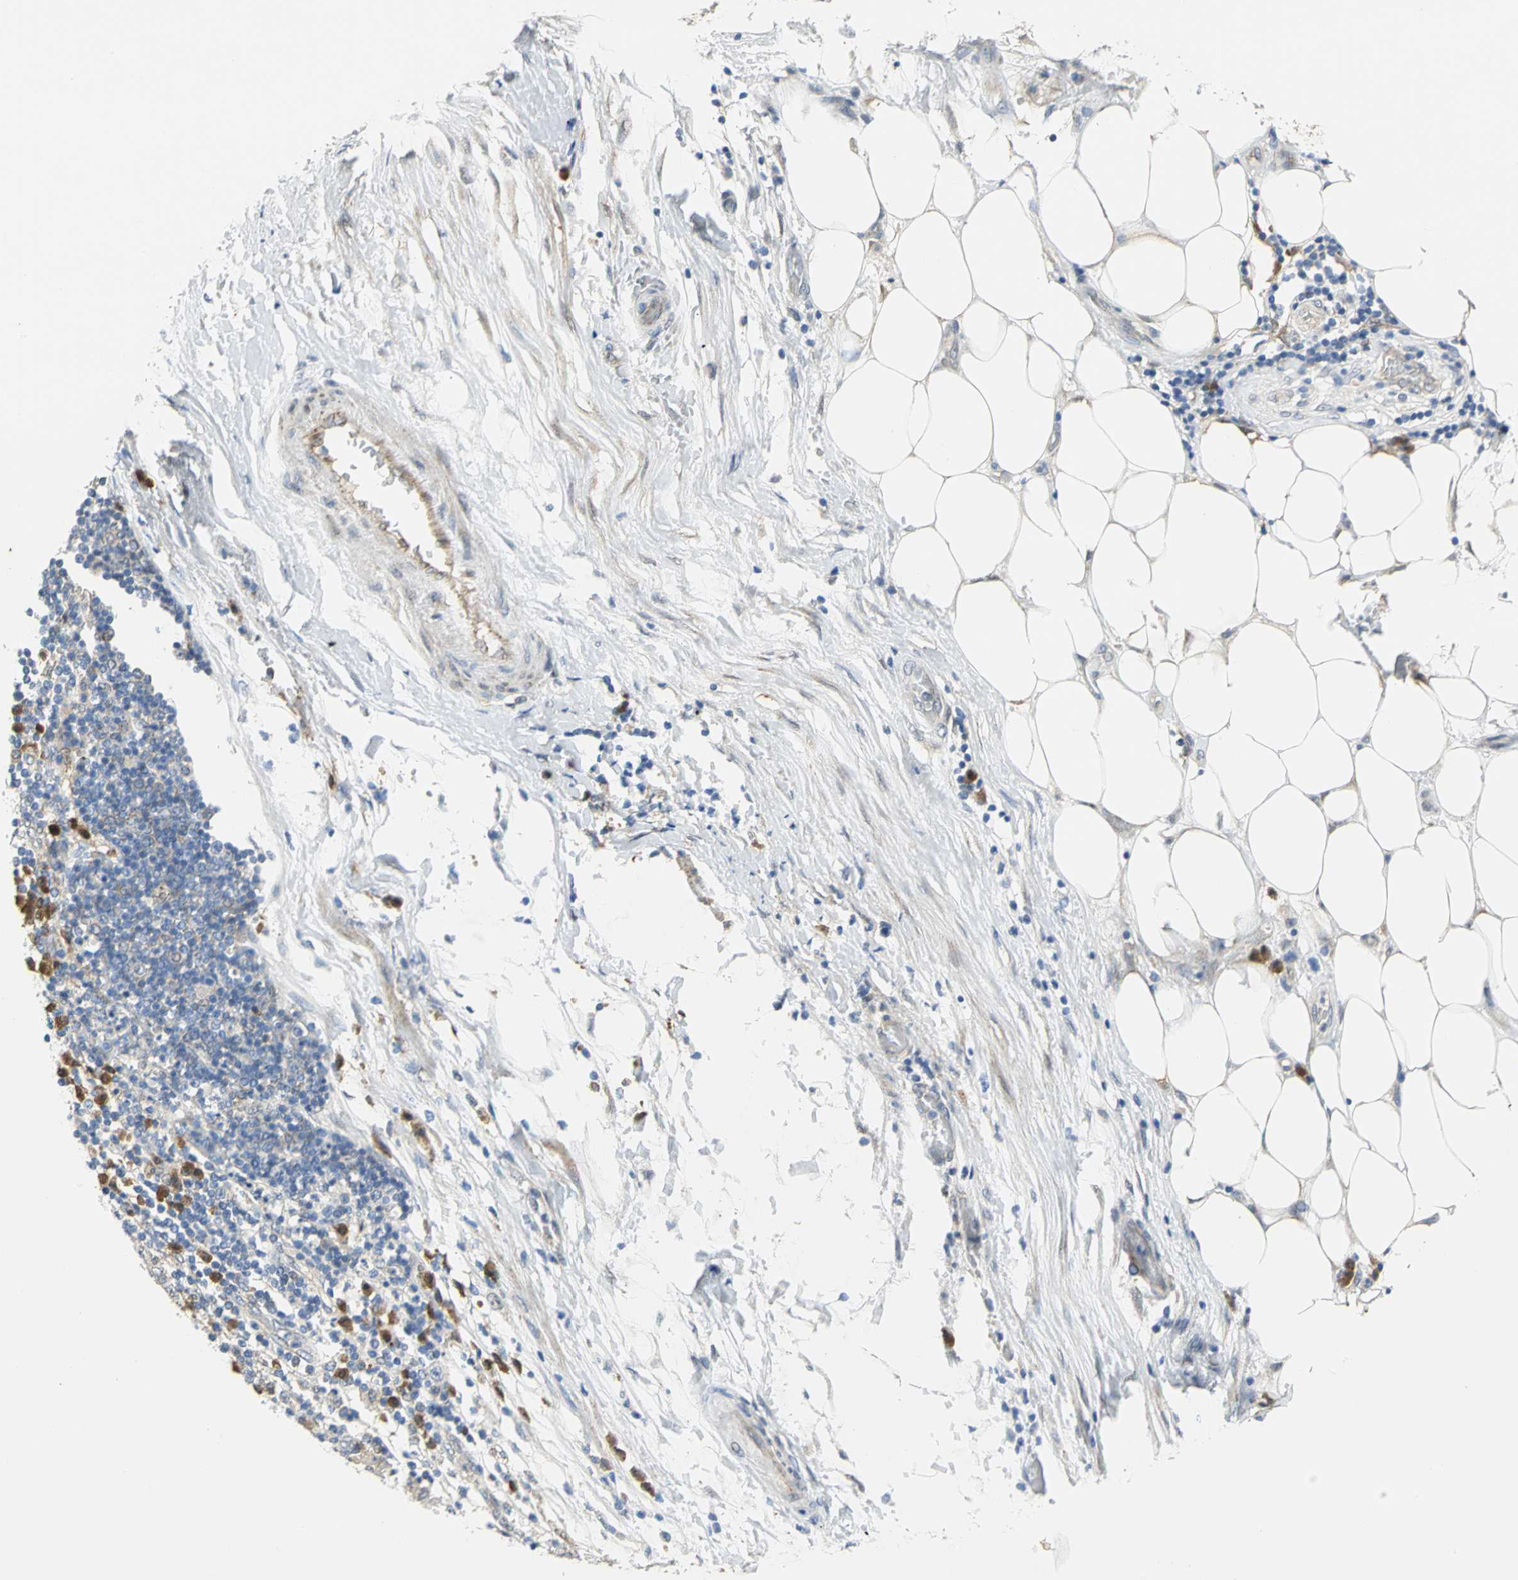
{"staining": {"intensity": "negative", "quantity": "none", "location": "none"}, "tissue": "lung cancer", "cell_type": "Tumor cells", "image_type": "cancer", "snomed": [{"axis": "morphology", "description": "Inflammation, NOS"}, {"axis": "morphology", "description": "Squamous cell carcinoma, NOS"}, {"axis": "topography", "description": "Lymph node"}, {"axis": "topography", "description": "Soft tissue"}, {"axis": "topography", "description": "Lung"}], "caption": "Photomicrograph shows no significant protein positivity in tumor cells of lung cancer.", "gene": "PGM3", "patient": {"sex": "male", "age": 66}}